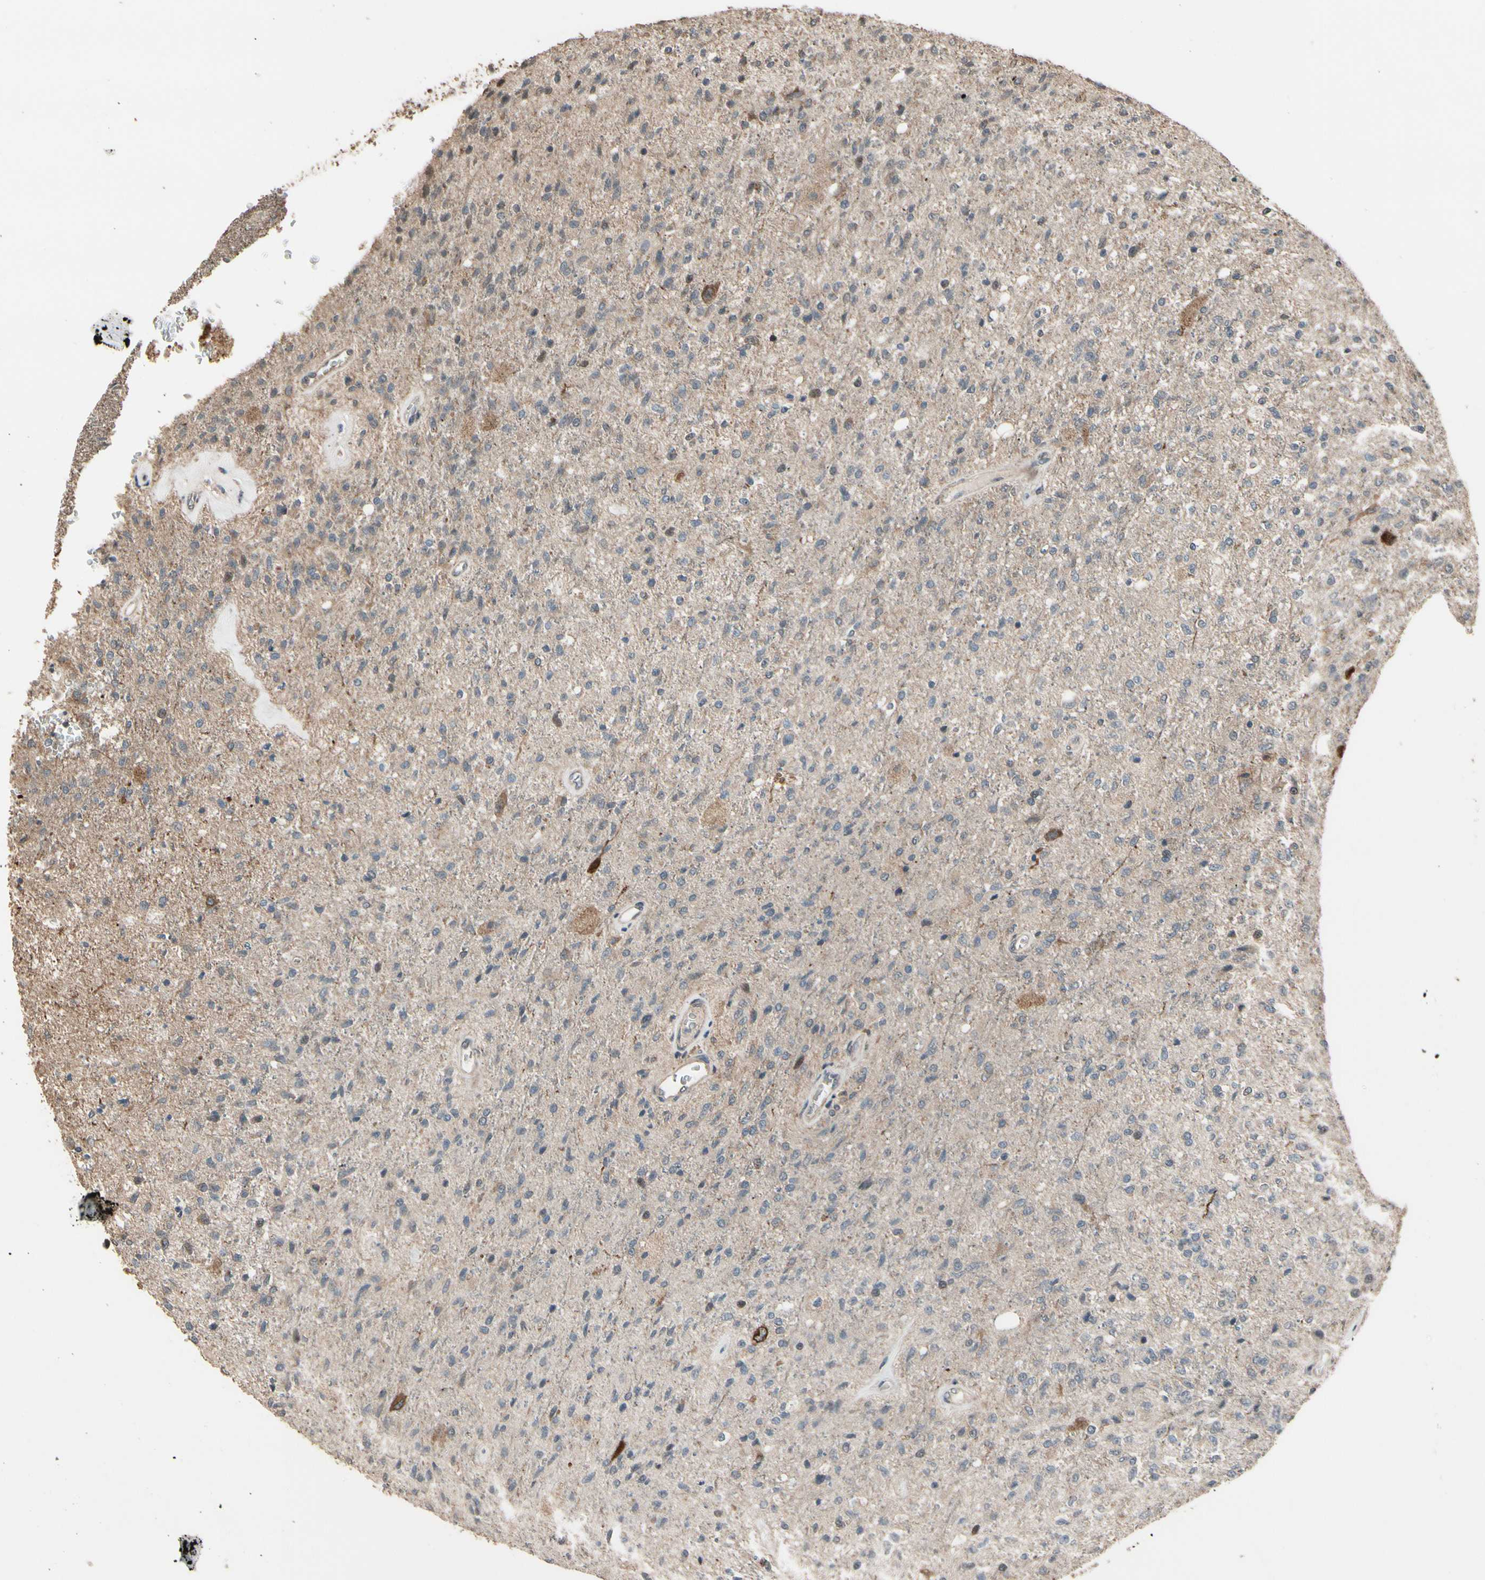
{"staining": {"intensity": "weak", "quantity": ">75%", "location": "cytoplasmic/membranous"}, "tissue": "glioma", "cell_type": "Tumor cells", "image_type": "cancer", "snomed": [{"axis": "morphology", "description": "Normal tissue, NOS"}, {"axis": "morphology", "description": "Glioma, malignant, High grade"}, {"axis": "topography", "description": "Cerebral cortex"}], "caption": "This is a histology image of immunohistochemistry staining of malignant glioma (high-grade), which shows weak staining in the cytoplasmic/membranous of tumor cells.", "gene": "CSF1R", "patient": {"sex": "male", "age": 77}}